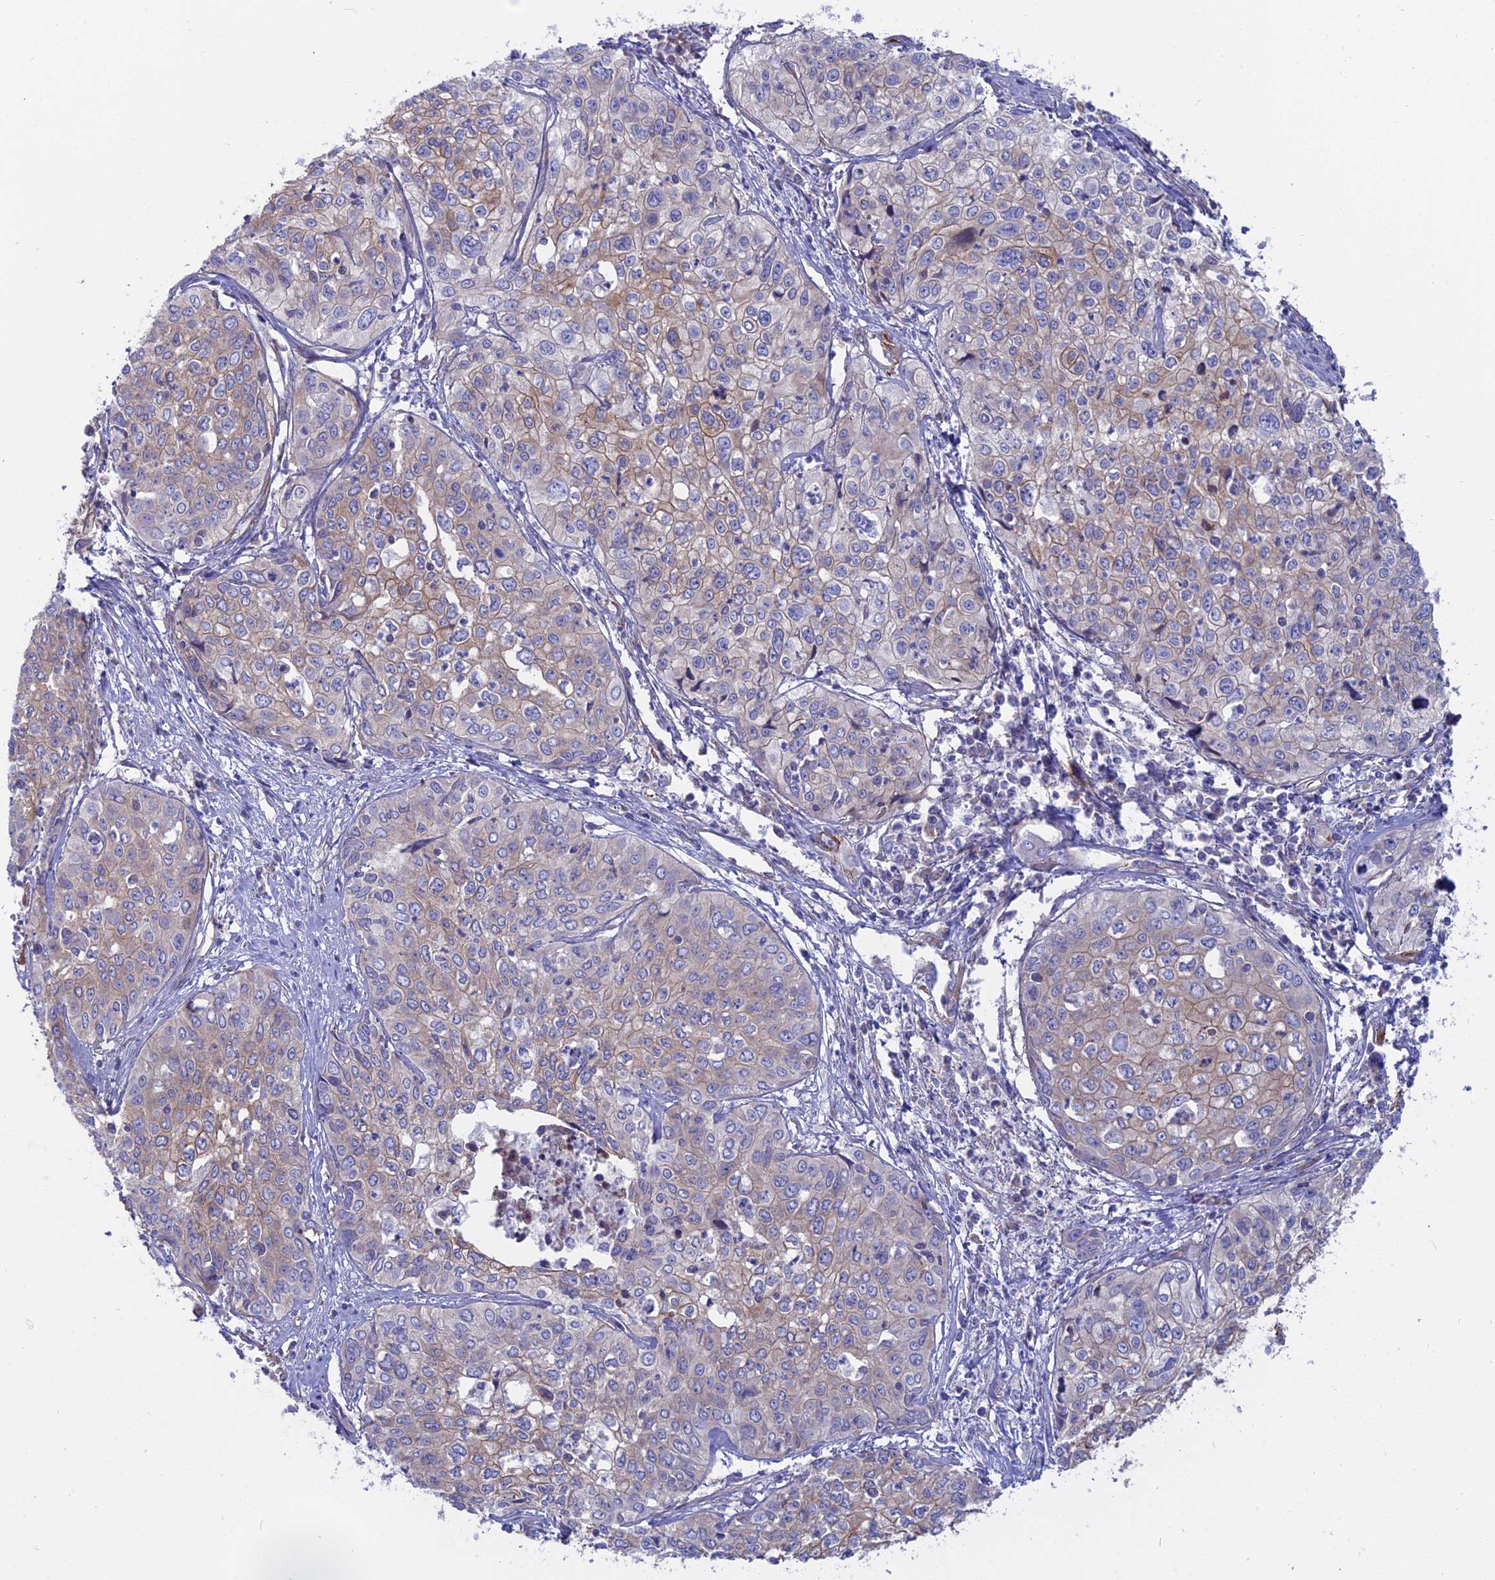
{"staining": {"intensity": "weak", "quantity": "25%-75%", "location": "cytoplasmic/membranous"}, "tissue": "cervical cancer", "cell_type": "Tumor cells", "image_type": "cancer", "snomed": [{"axis": "morphology", "description": "Squamous cell carcinoma, NOS"}, {"axis": "topography", "description": "Cervix"}], "caption": "This photomicrograph demonstrates immunohistochemistry staining of human cervical cancer (squamous cell carcinoma), with low weak cytoplasmic/membranous positivity in about 25%-75% of tumor cells.", "gene": "MYO5B", "patient": {"sex": "female", "age": 31}}